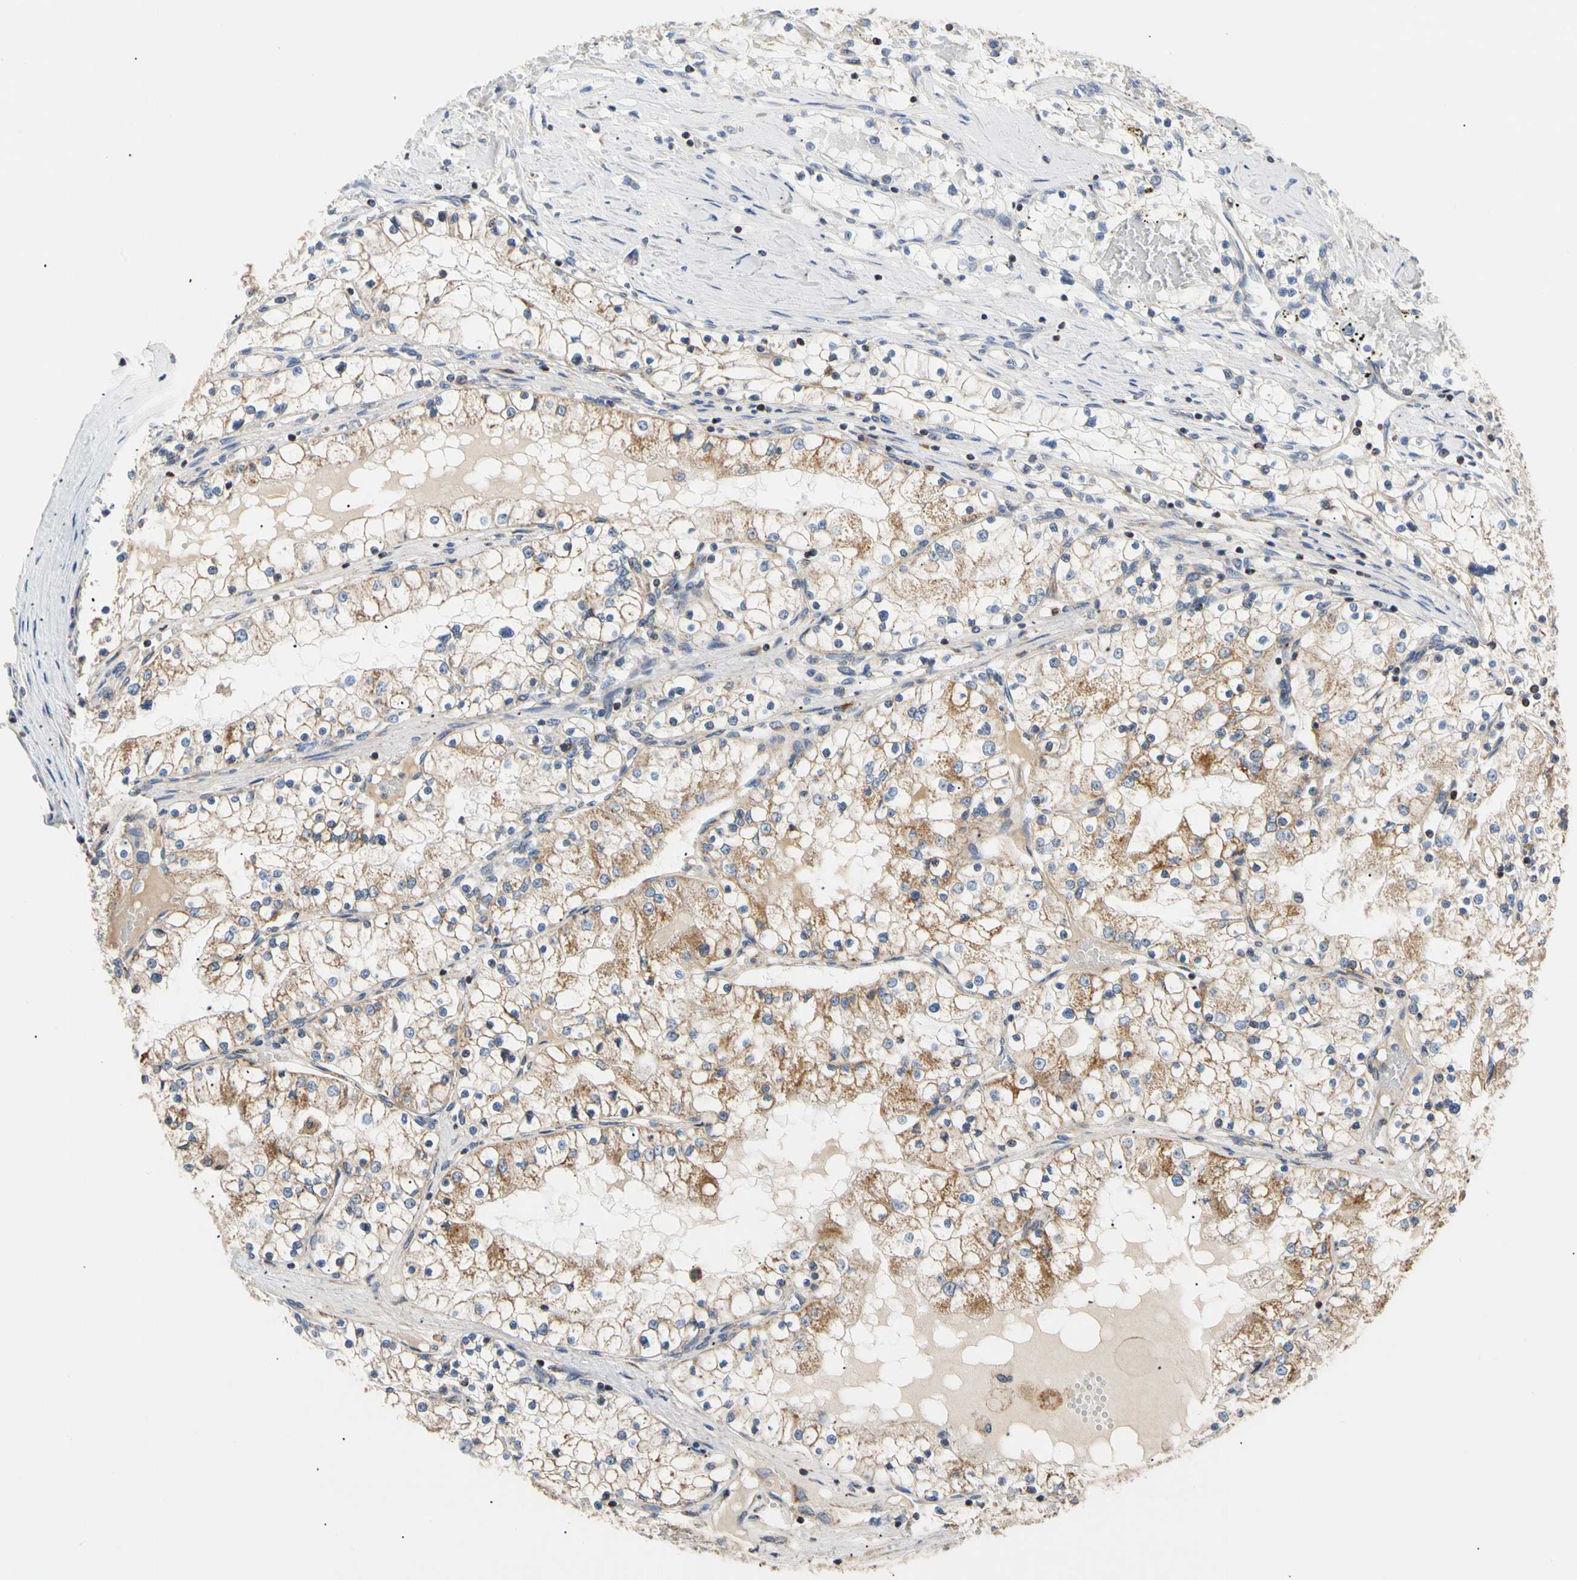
{"staining": {"intensity": "moderate", "quantity": "25%-75%", "location": "cytoplasmic/membranous"}, "tissue": "renal cancer", "cell_type": "Tumor cells", "image_type": "cancer", "snomed": [{"axis": "morphology", "description": "Adenocarcinoma, NOS"}, {"axis": "topography", "description": "Kidney"}], "caption": "Tumor cells show medium levels of moderate cytoplasmic/membranous staining in approximately 25%-75% of cells in human renal adenocarcinoma. (DAB IHC, brown staining for protein, blue staining for nuclei).", "gene": "PLGRKT", "patient": {"sex": "male", "age": 68}}